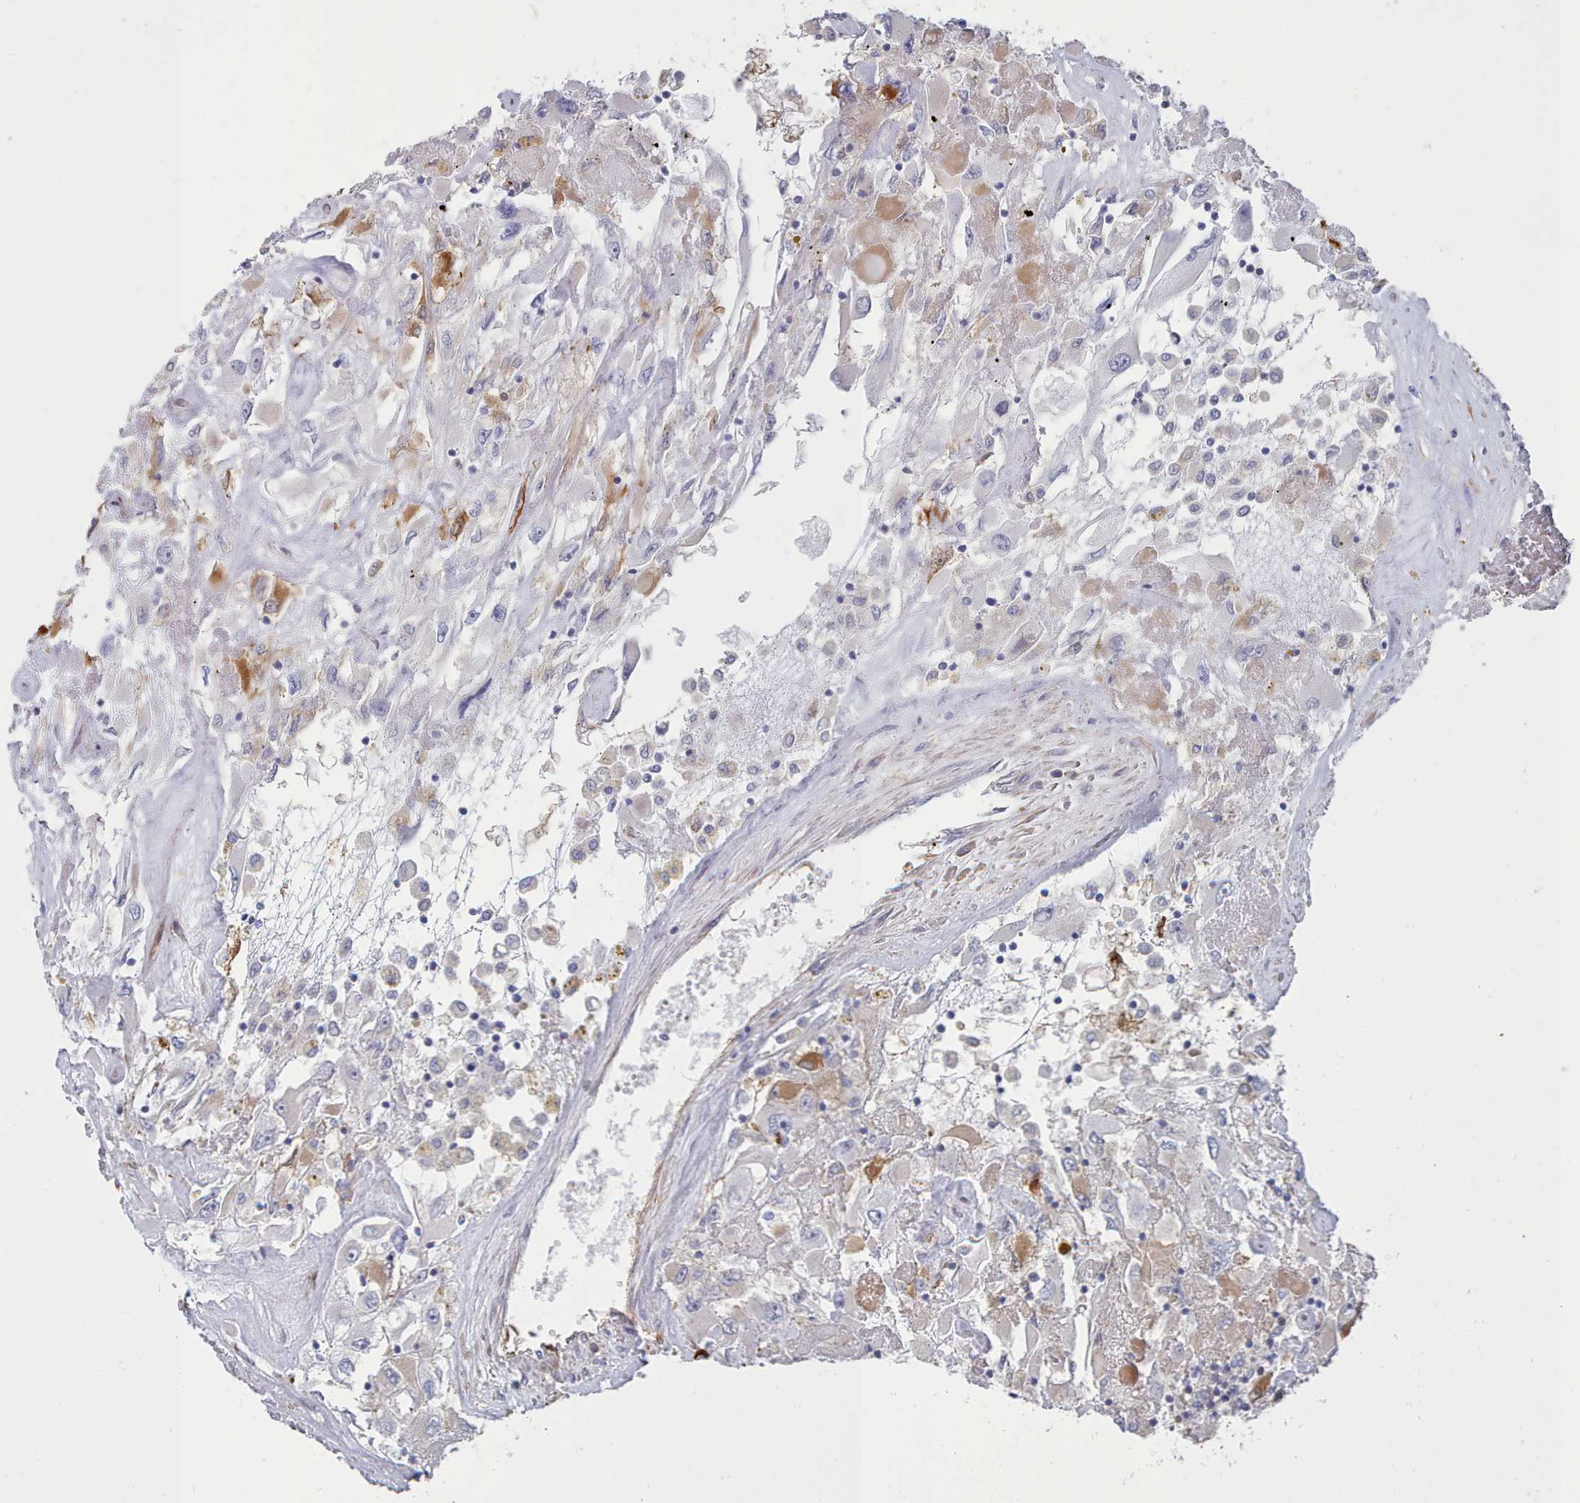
{"staining": {"intensity": "moderate", "quantity": "<25%", "location": "cytoplasmic/membranous"}, "tissue": "renal cancer", "cell_type": "Tumor cells", "image_type": "cancer", "snomed": [{"axis": "morphology", "description": "Adenocarcinoma, NOS"}, {"axis": "topography", "description": "Kidney"}], "caption": "An immunohistochemistry (IHC) micrograph of tumor tissue is shown. Protein staining in brown shows moderate cytoplasmic/membranous positivity in renal cancer (adenocarcinoma) within tumor cells.", "gene": "G6PC1", "patient": {"sex": "female", "age": 52}}